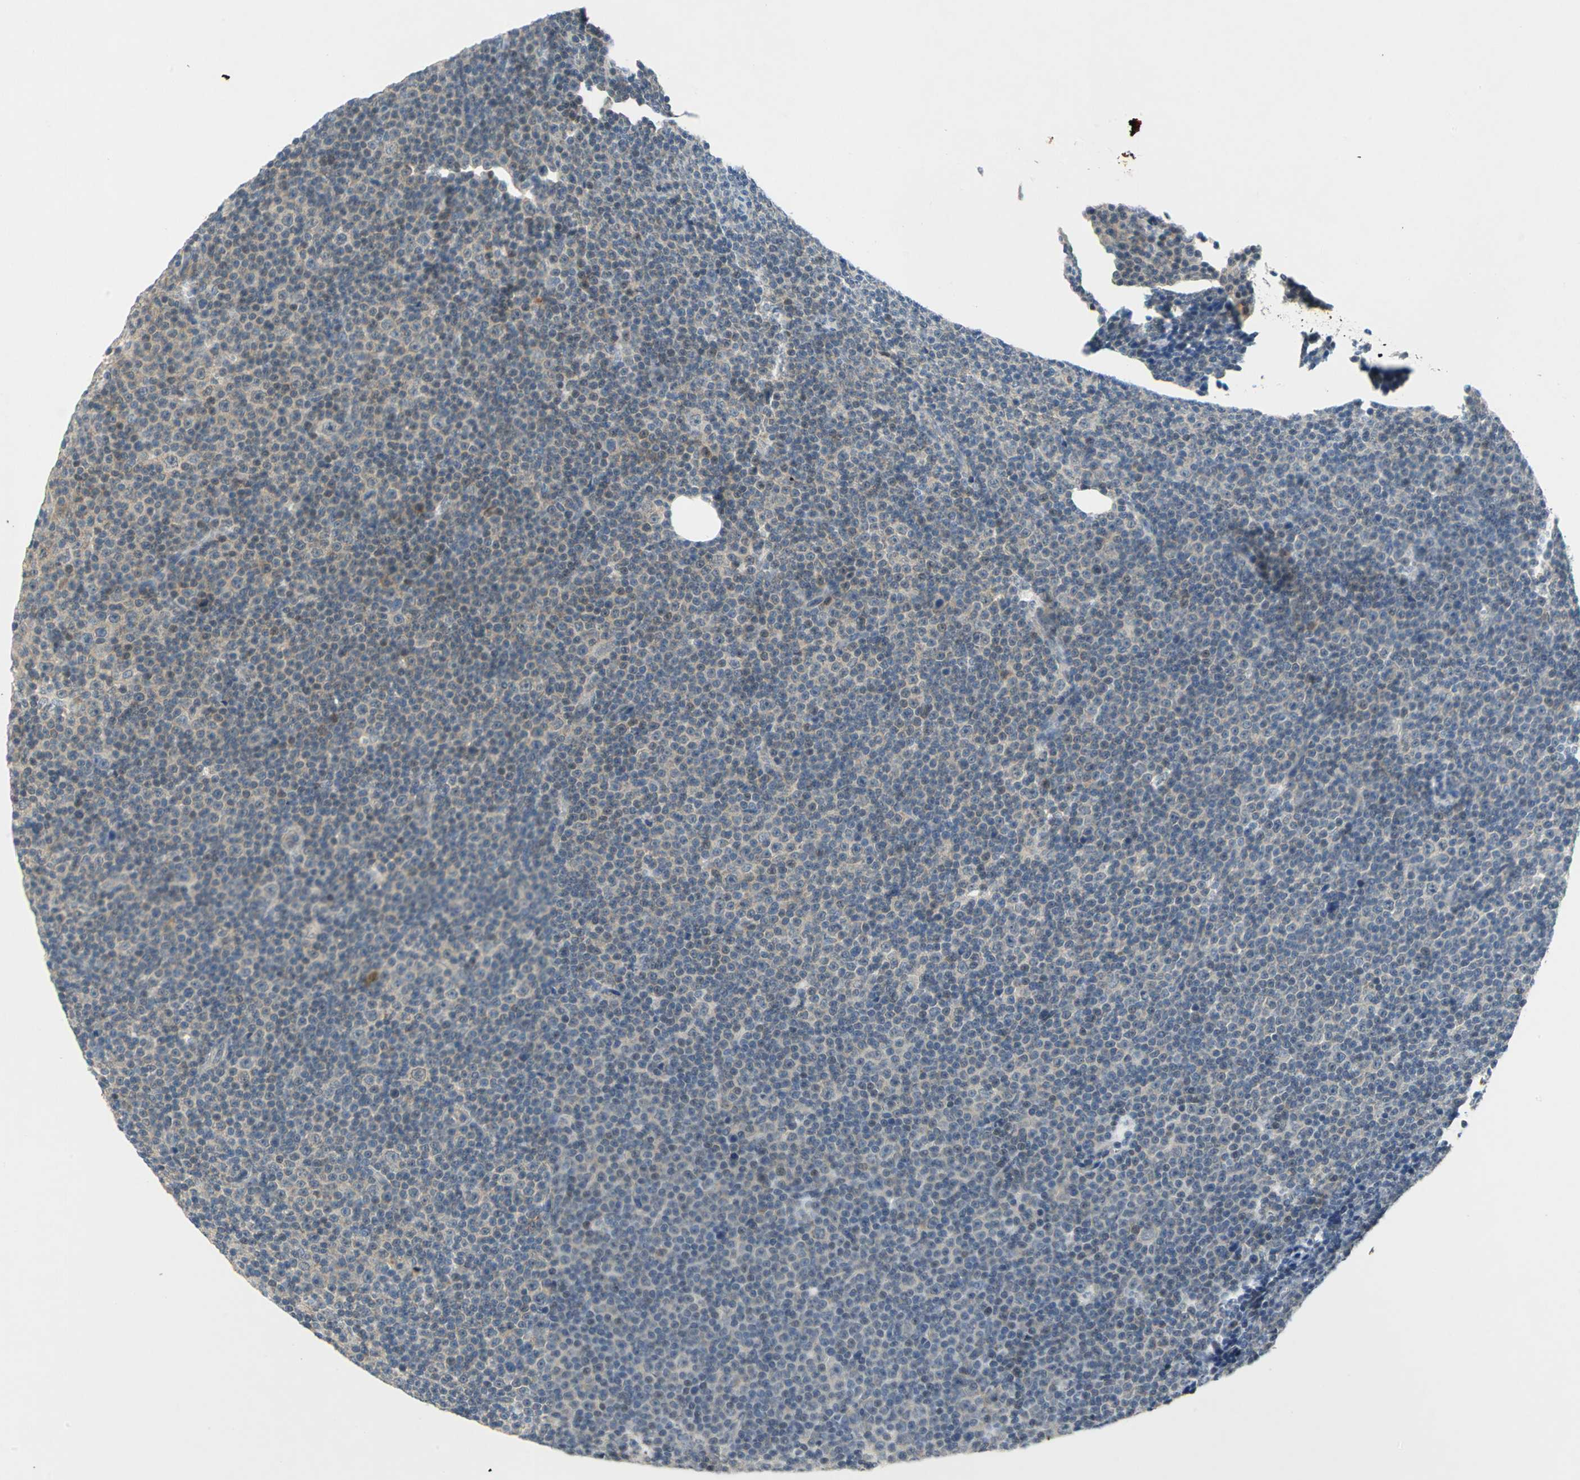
{"staining": {"intensity": "weak", "quantity": "<25%", "location": "nuclear"}, "tissue": "lymphoma", "cell_type": "Tumor cells", "image_type": "cancer", "snomed": [{"axis": "morphology", "description": "Malignant lymphoma, non-Hodgkin's type, Low grade"}, {"axis": "topography", "description": "Lymph node"}], "caption": "This is an IHC image of human lymphoma. There is no positivity in tumor cells.", "gene": "PIN1", "patient": {"sex": "female", "age": 67}}